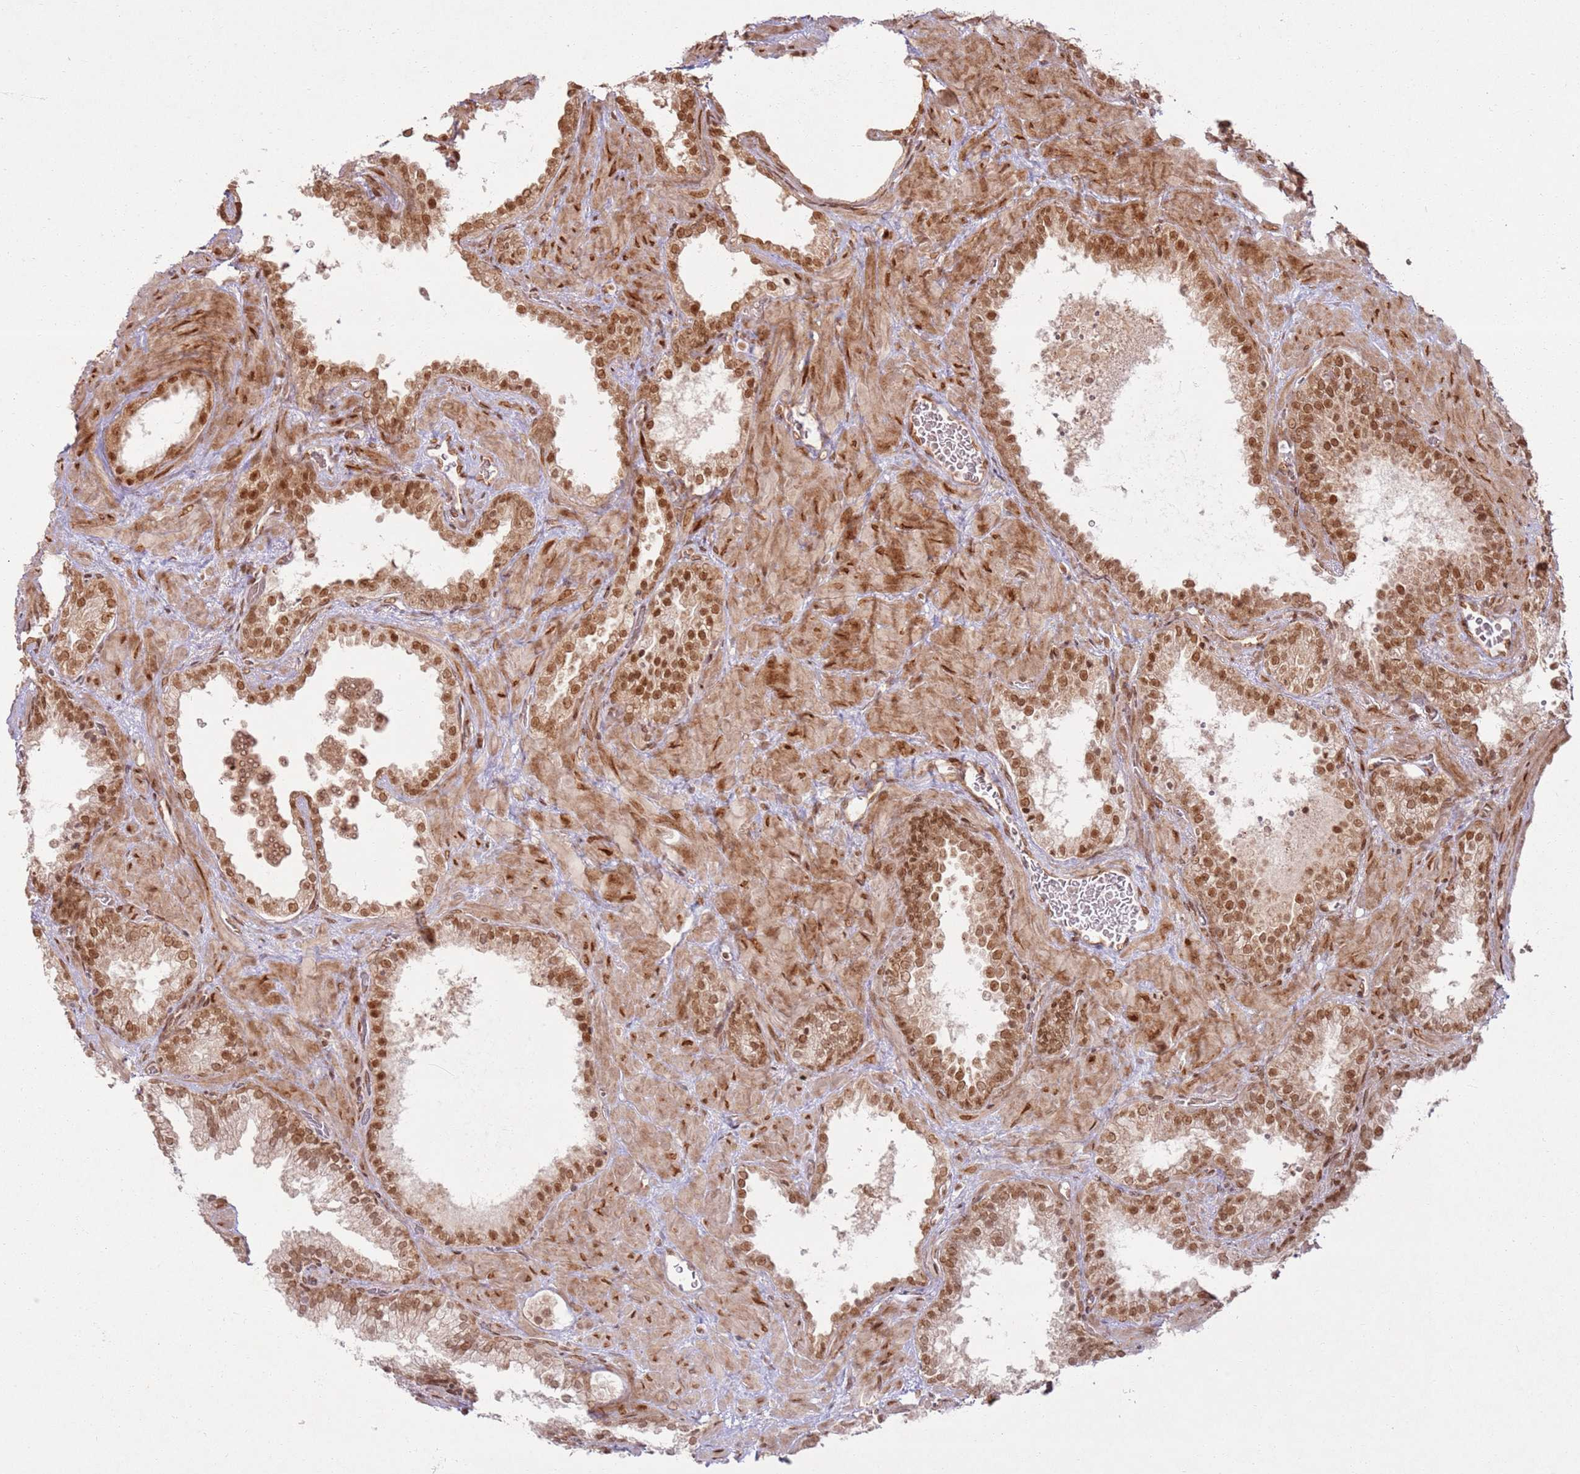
{"staining": {"intensity": "moderate", "quantity": ">75%", "location": "nuclear"}, "tissue": "prostate cancer", "cell_type": "Tumor cells", "image_type": "cancer", "snomed": [{"axis": "morphology", "description": "Adenocarcinoma, High grade"}, {"axis": "topography", "description": "Prostate"}], "caption": "Moderate nuclear staining is identified in approximately >75% of tumor cells in prostate cancer. Nuclei are stained in blue.", "gene": "KLHL36", "patient": {"sex": "male", "age": 64}}